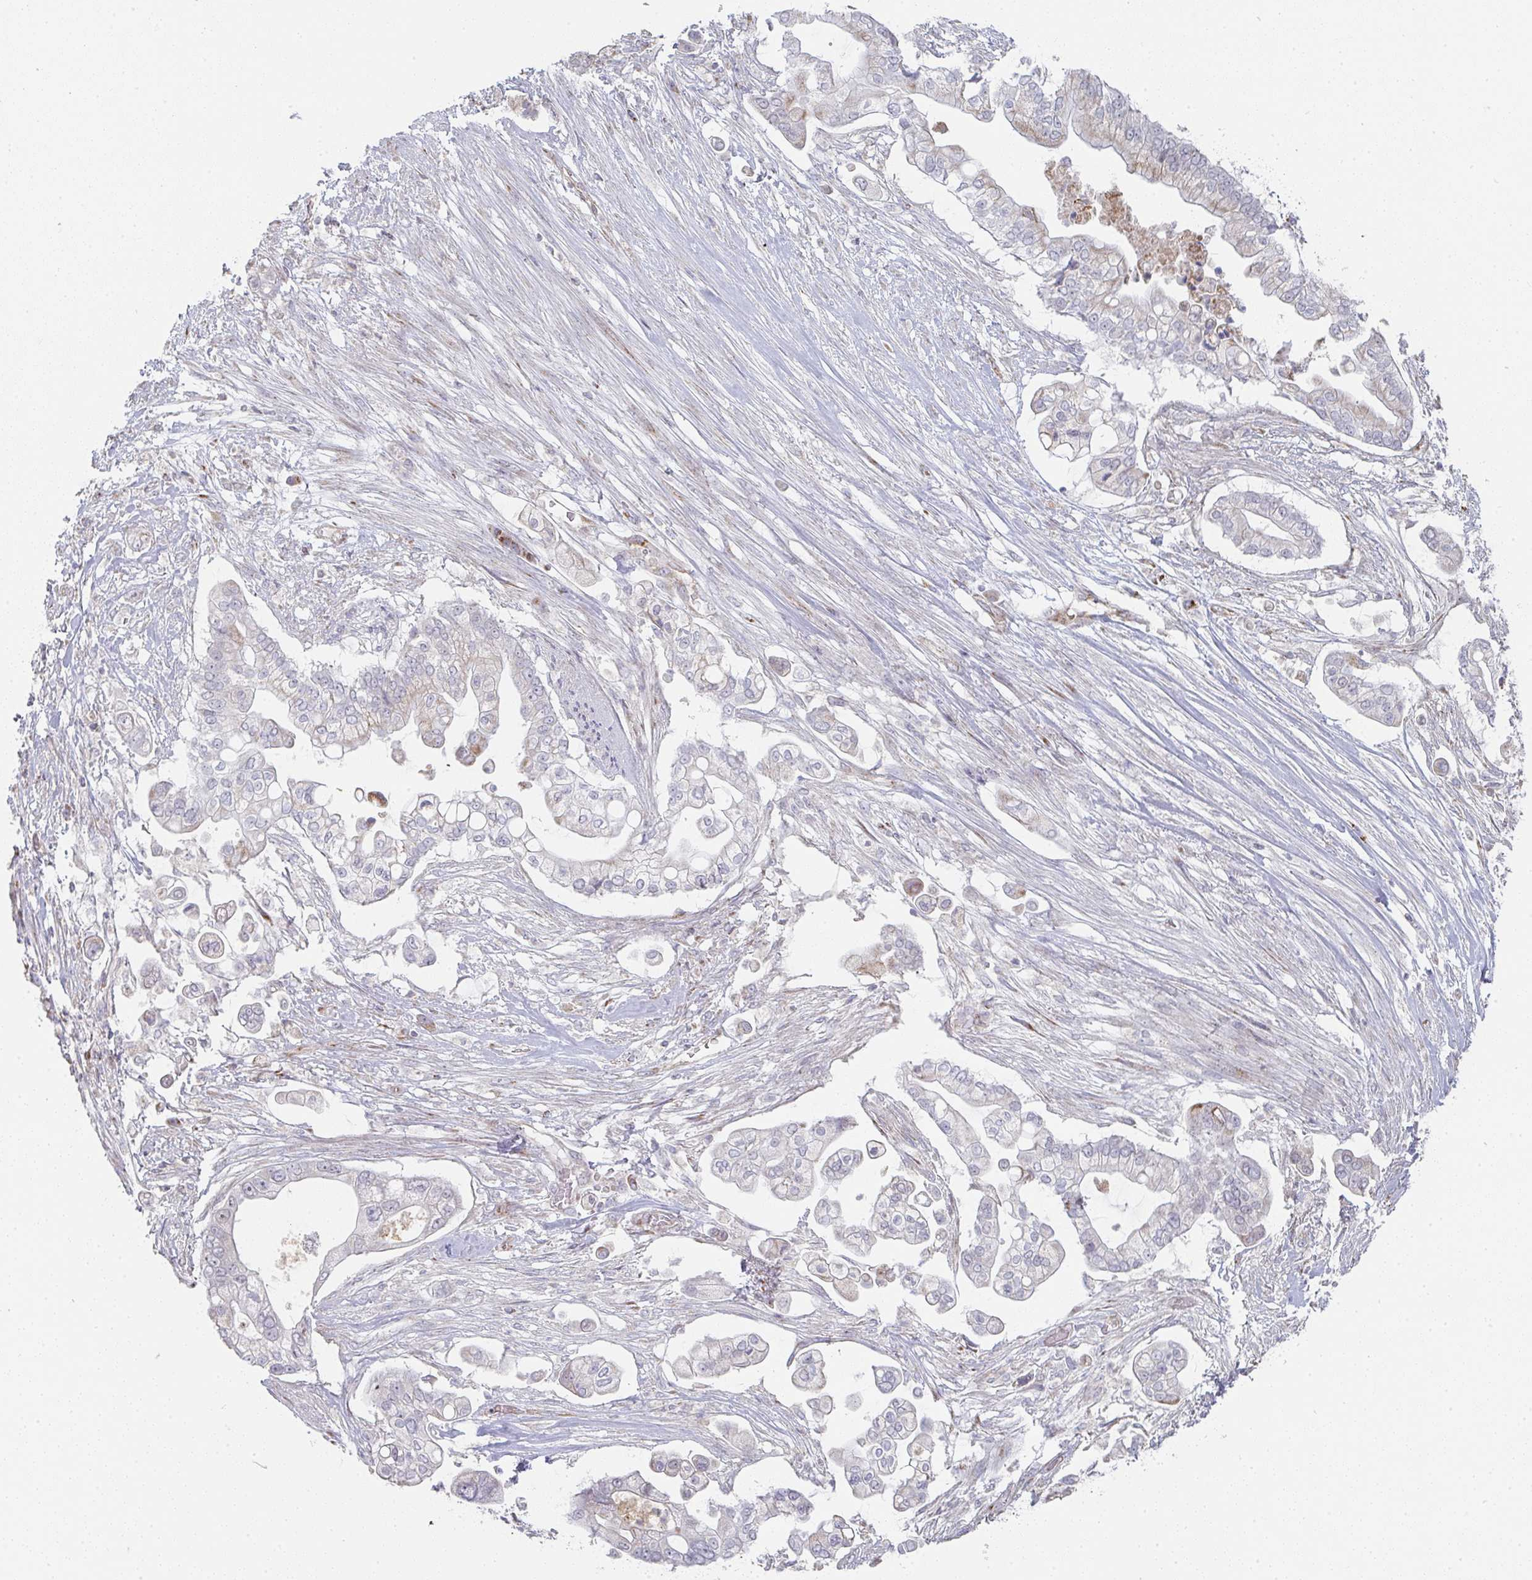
{"staining": {"intensity": "negative", "quantity": "none", "location": "none"}, "tissue": "pancreatic cancer", "cell_type": "Tumor cells", "image_type": "cancer", "snomed": [{"axis": "morphology", "description": "Adenocarcinoma, NOS"}, {"axis": "topography", "description": "Pancreas"}], "caption": "Immunohistochemistry of human pancreatic cancer (adenocarcinoma) reveals no positivity in tumor cells.", "gene": "ZNF526", "patient": {"sex": "female", "age": 69}}